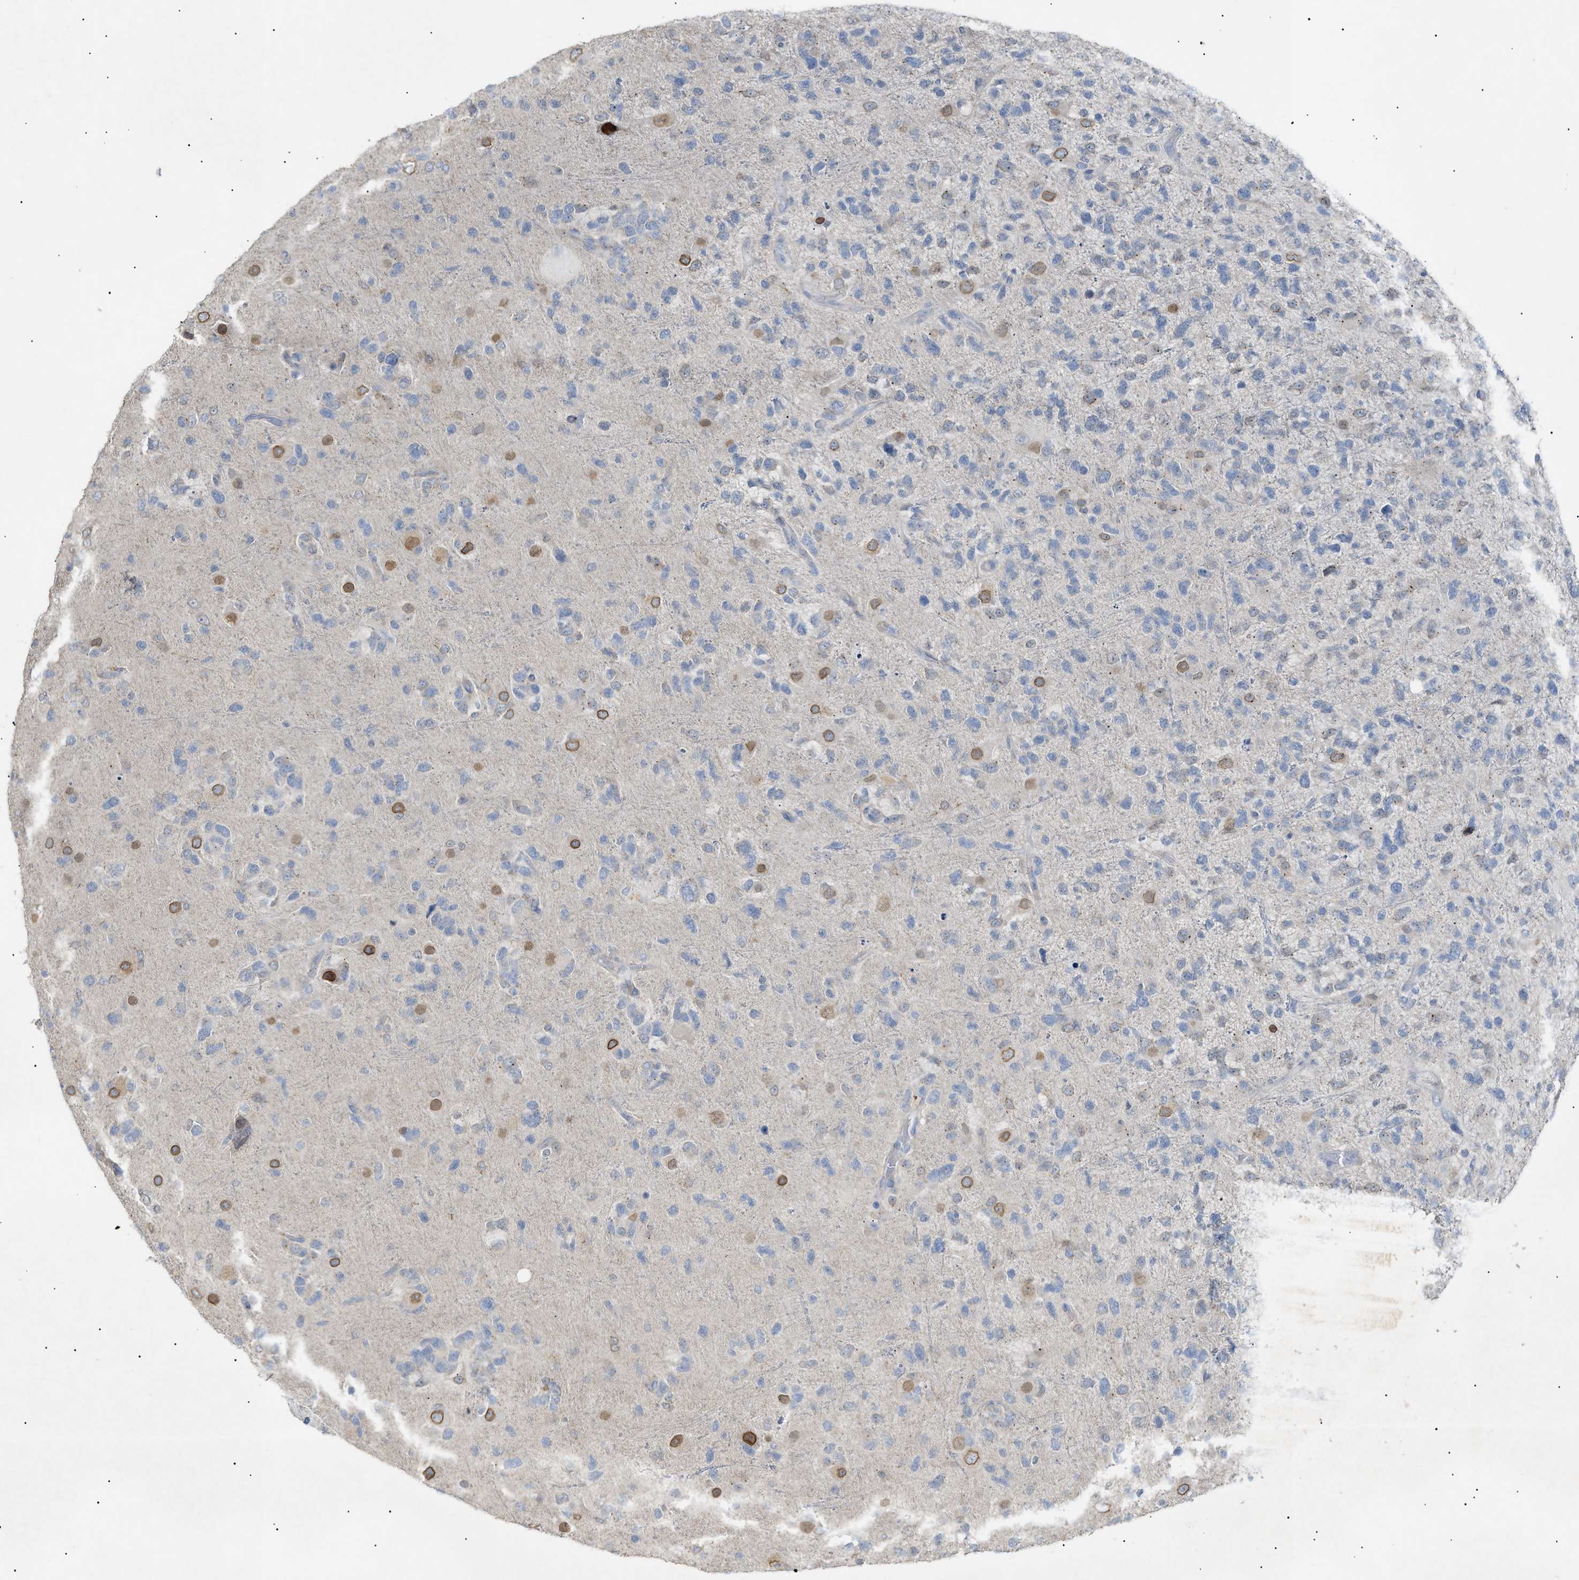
{"staining": {"intensity": "moderate", "quantity": "<25%", "location": "cytoplasmic/membranous,nuclear"}, "tissue": "glioma", "cell_type": "Tumor cells", "image_type": "cancer", "snomed": [{"axis": "morphology", "description": "Glioma, malignant, High grade"}, {"axis": "topography", "description": "Brain"}], "caption": "This histopathology image shows glioma stained with immunohistochemistry to label a protein in brown. The cytoplasmic/membranous and nuclear of tumor cells show moderate positivity for the protein. Nuclei are counter-stained blue.", "gene": "SLC25A31", "patient": {"sex": "female", "age": 58}}